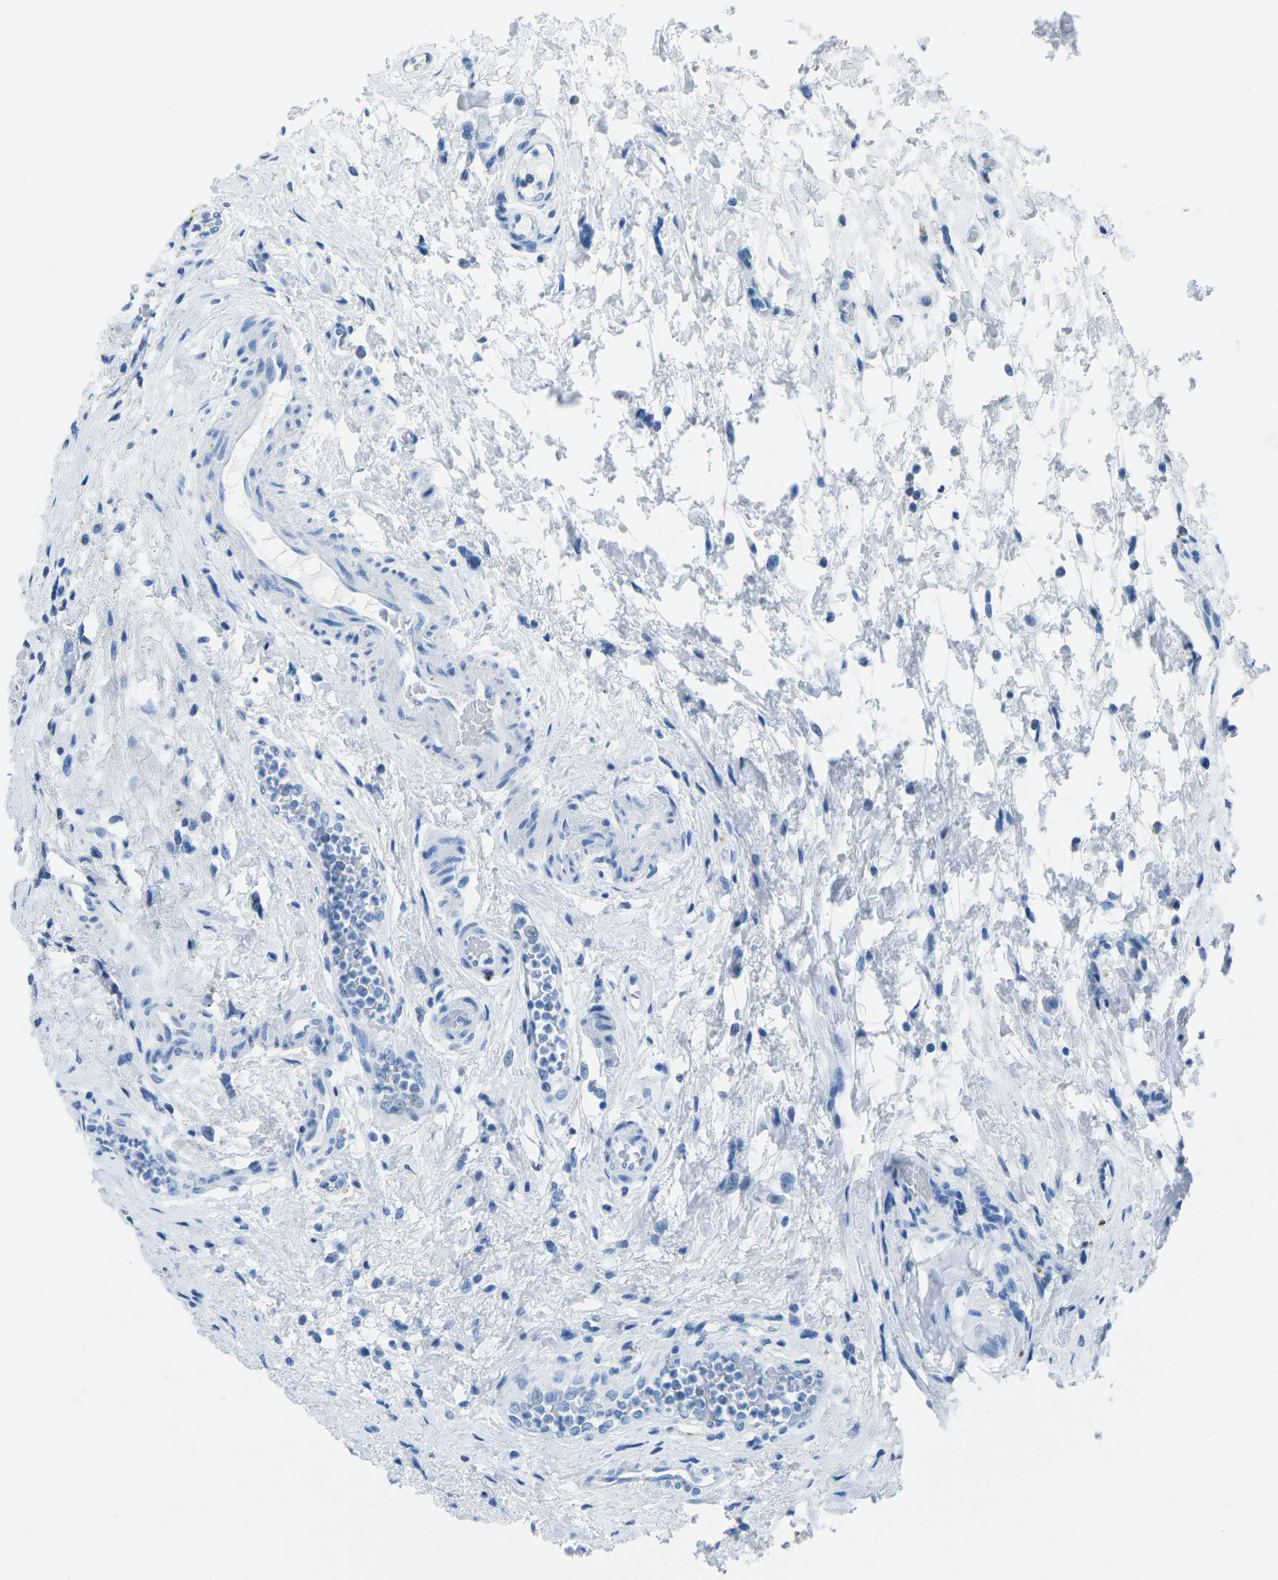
{"staining": {"intensity": "negative", "quantity": "none", "location": "none"}, "tissue": "urinary bladder", "cell_type": "Urothelial cells", "image_type": "normal", "snomed": [{"axis": "morphology", "description": "Normal tissue, NOS"}, {"axis": "topography", "description": "Urinary bladder"}], "caption": "DAB (3,3'-diaminobenzidine) immunohistochemical staining of benign human urinary bladder reveals no significant positivity in urothelial cells.", "gene": "MYH8", "patient": {"sex": "male", "age": 46}}